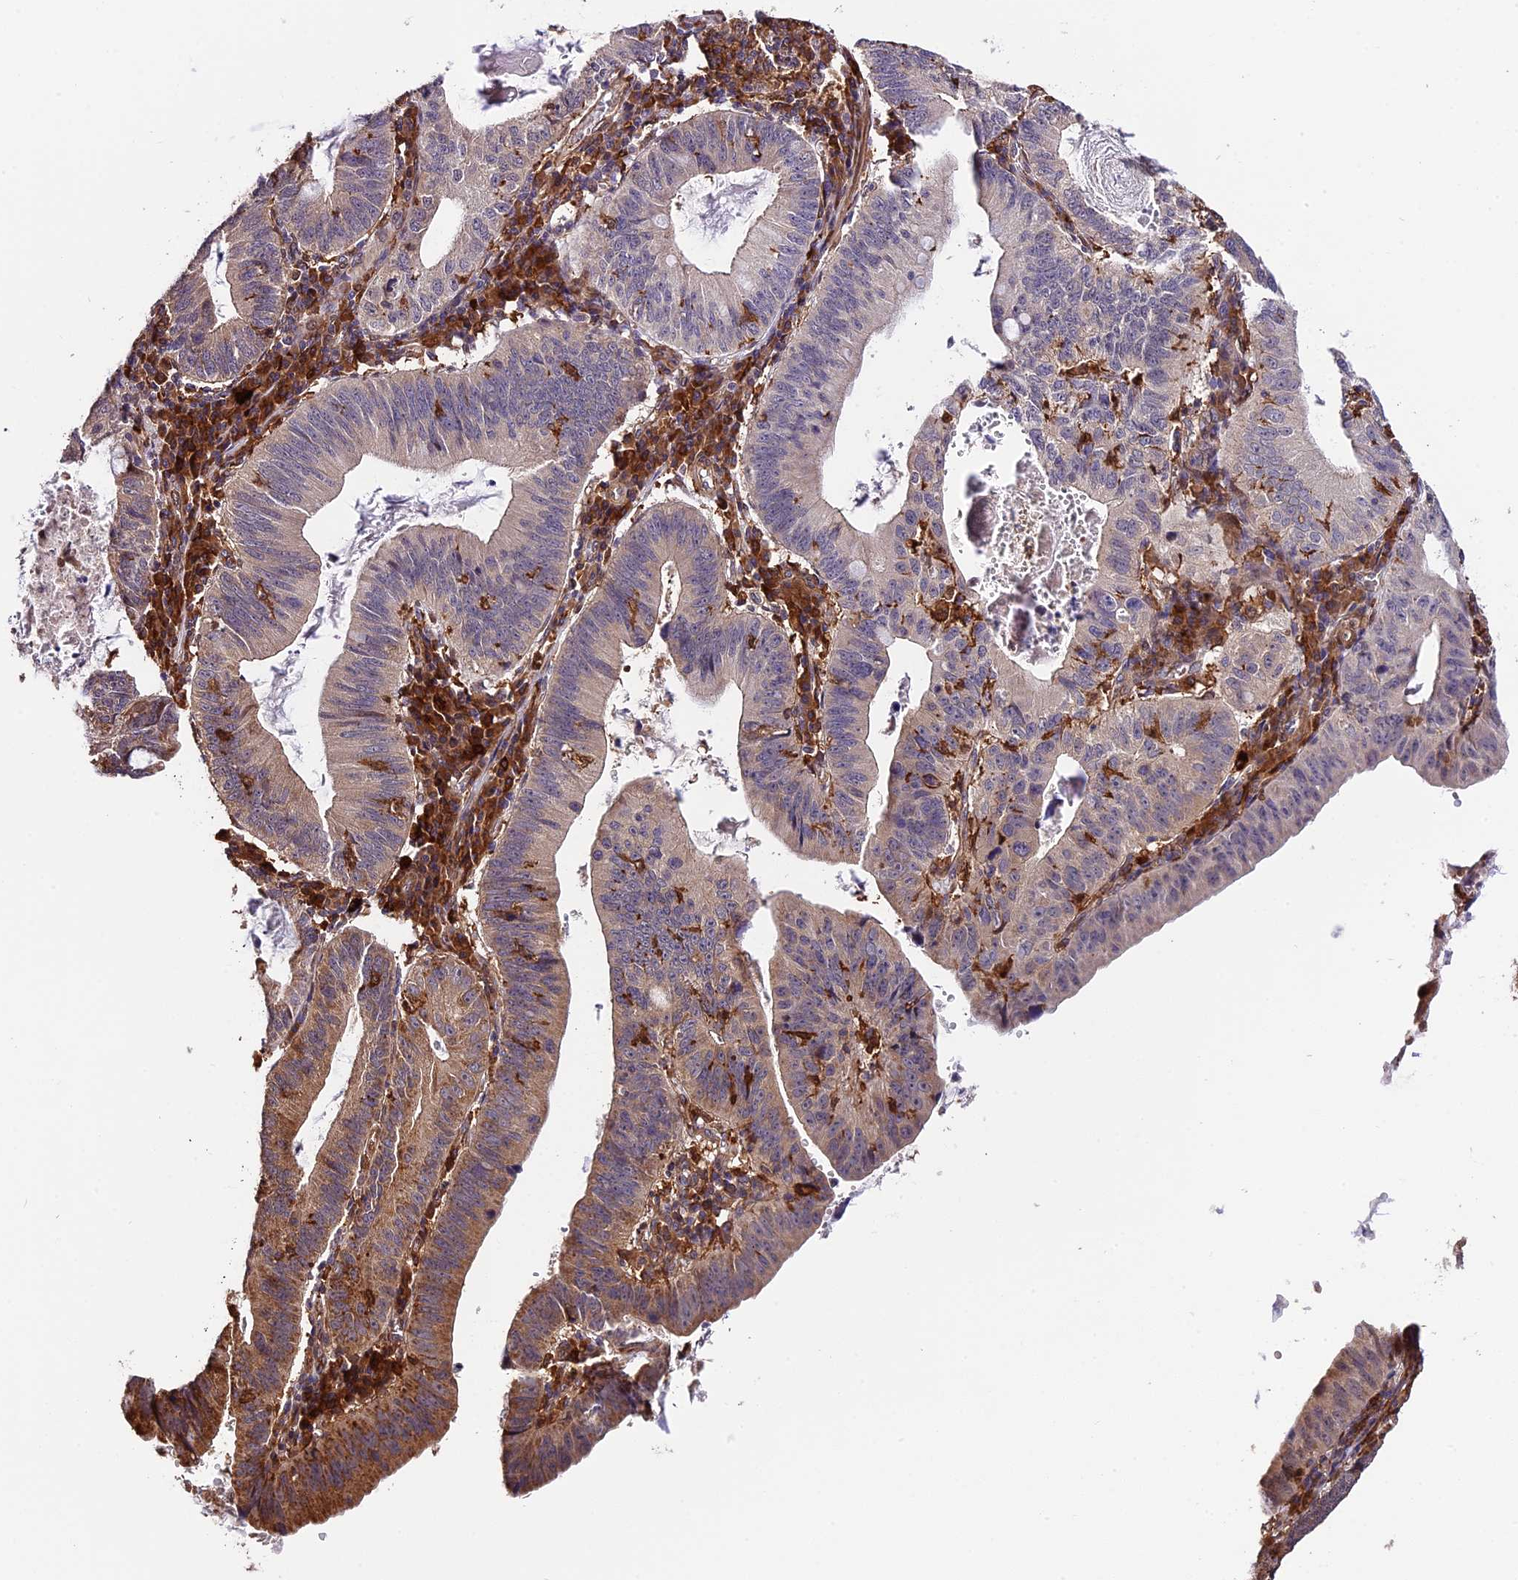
{"staining": {"intensity": "moderate", "quantity": "25%-75%", "location": "cytoplasmic/membranous"}, "tissue": "stomach cancer", "cell_type": "Tumor cells", "image_type": "cancer", "snomed": [{"axis": "morphology", "description": "Adenocarcinoma, NOS"}, {"axis": "topography", "description": "Stomach"}], "caption": "Immunohistochemistry (IHC) image of human stomach cancer stained for a protein (brown), which reveals medium levels of moderate cytoplasmic/membranous expression in about 25%-75% of tumor cells.", "gene": "HERPUD1", "patient": {"sex": "male", "age": 59}}